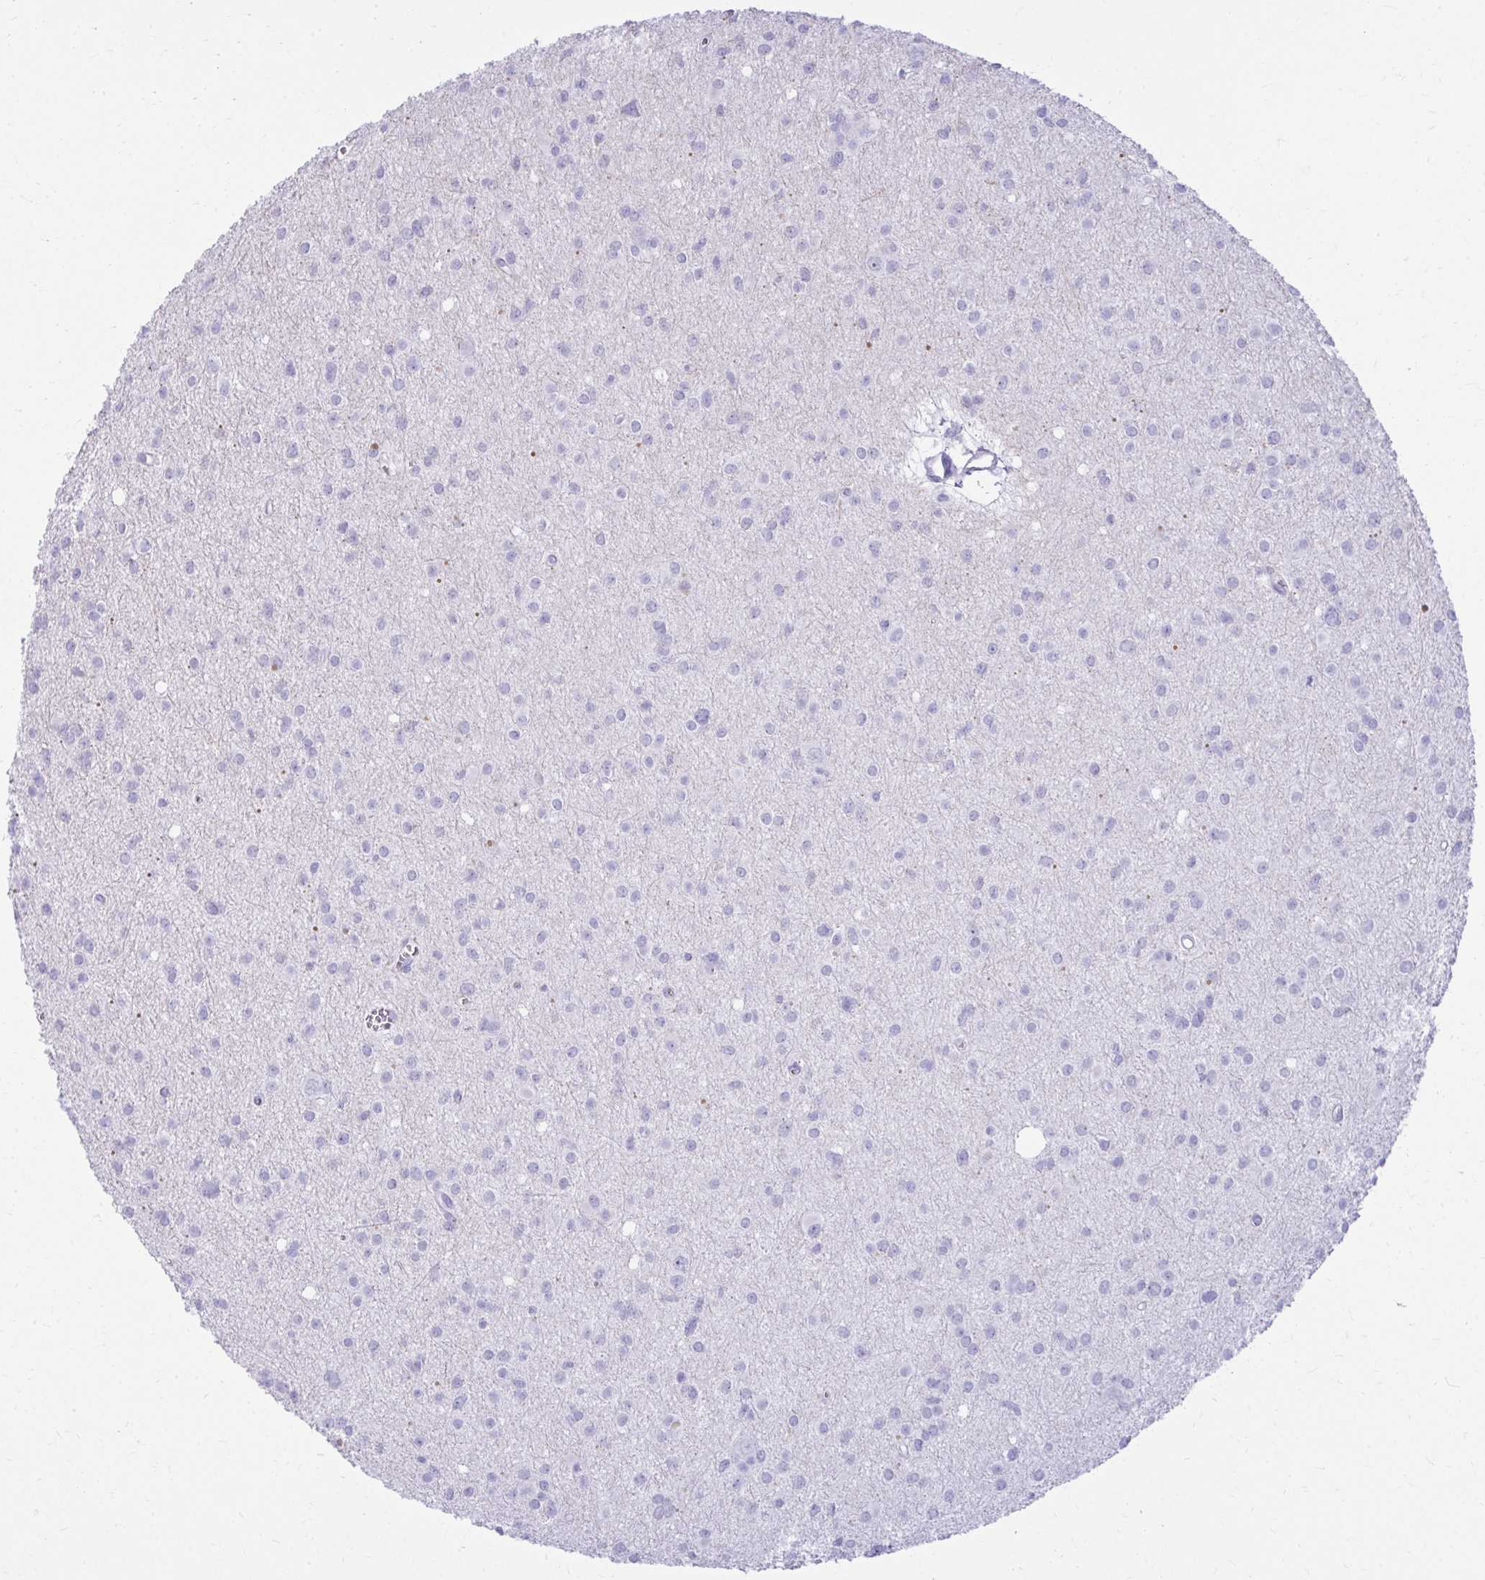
{"staining": {"intensity": "negative", "quantity": "none", "location": "none"}, "tissue": "glioma", "cell_type": "Tumor cells", "image_type": "cancer", "snomed": [{"axis": "morphology", "description": "Glioma, malignant, High grade"}, {"axis": "topography", "description": "Brain"}], "caption": "The immunohistochemistry (IHC) photomicrograph has no significant expression in tumor cells of high-grade glioma (malignant) tissue.", "gene": "ATP4B", "patient": {"sex": "male", "age": 23}}